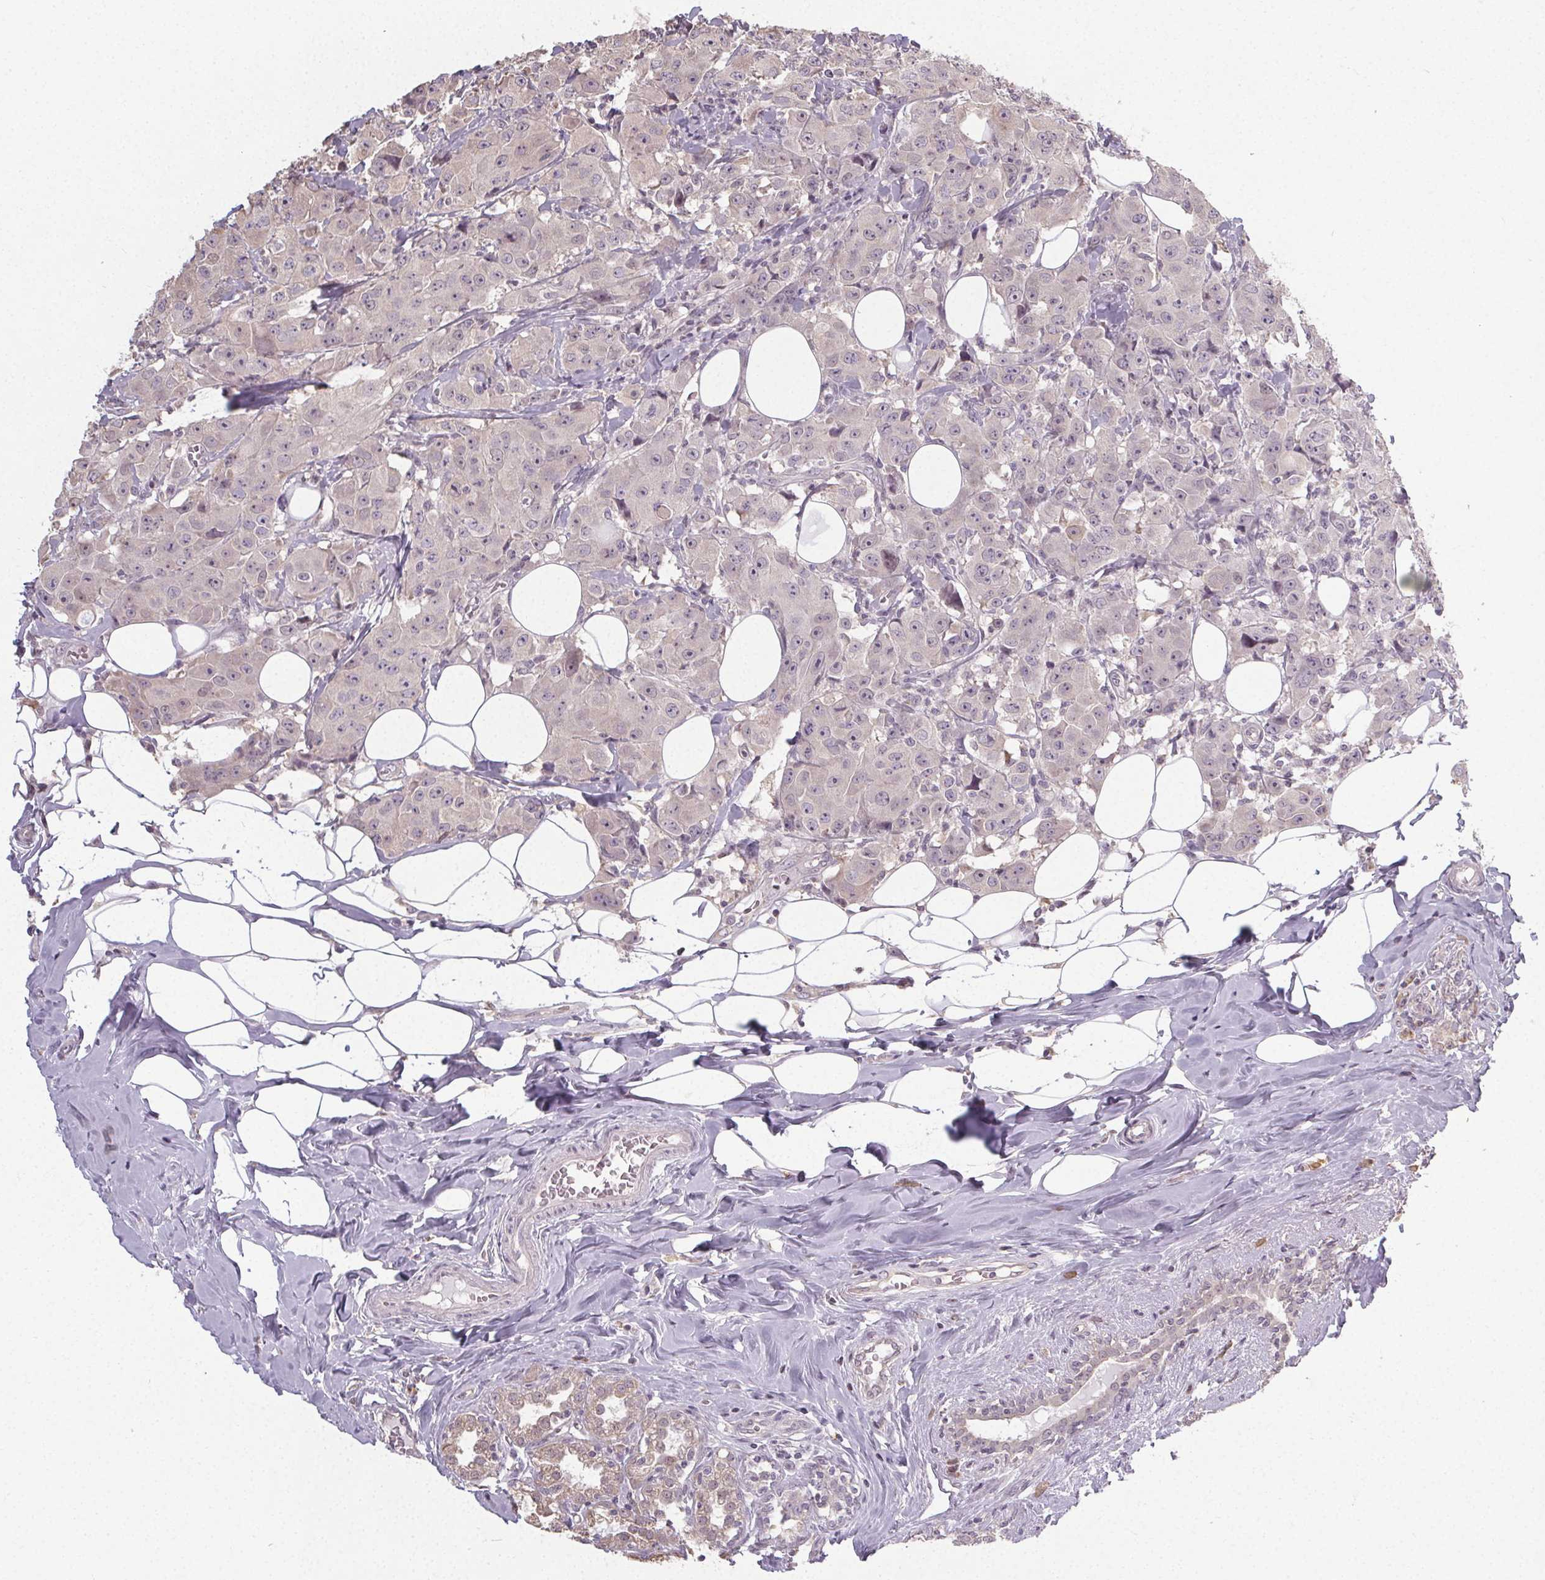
{"staining": {"intensity": "negative", "quantity": "none", "location": "none"}, "tissue": "breast cancer", "cell_type": "Tumor cells", "image_type": "cancer", "snomed": [{"axis": "morphology", "description": "Normal tissue, NOS"}, {"axis": "morphology", "description": "Duct carcinoma"}, {"axis": "topography", "description": "Breast"}], "caption": "Tumor cells show no significant positivity in intraductal carcinoma (breast). Brightfield microscopy of immunohistochemistry (IHC) stained with DAB (3,3'-diaminobenzidine) (brown) and hematoxylin (blue), captured at high magnification.", "gene": "SLC26A2", "patient": {"sex": "female", "age": 43}}